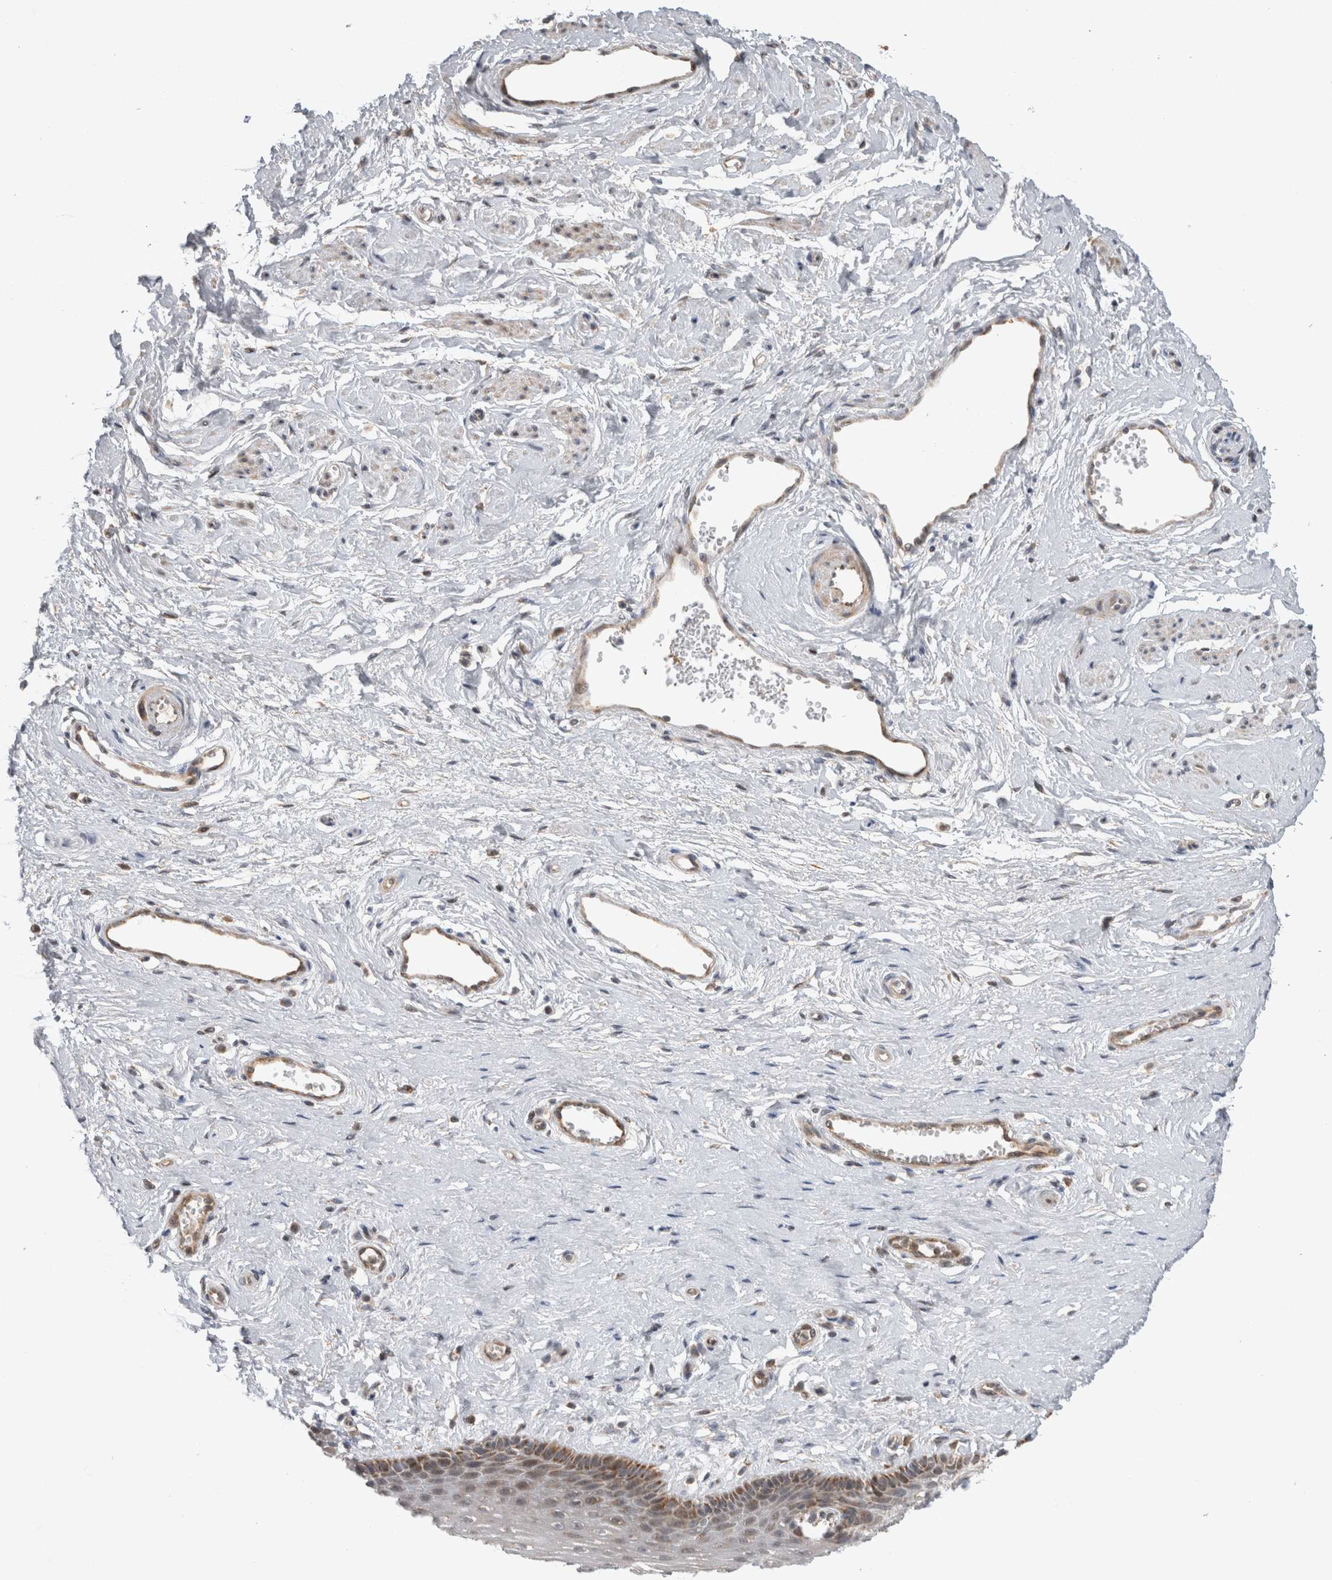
{"staining": {"intensity": "moderate", "quantity": "25%-75%", "location": "cytoplasmic/membranous"}, "tissue": "vagina", "cell_type": "Squamous epithelial cells", "image_type": "normal", "snomed": [{"axis": "morphology", "description": "Normal tissue, NOS"}, {"axis": "topography", "description": "Vagina"}], "caption": "Squamous epithelial cells exhibit medium levels of moderate cytoplasmic/membranous positivity in approximately 25%-75% of cells in benign human vagina.", "gene": "KCNIP1", "patient": {"sex": "female", "age": 46}}